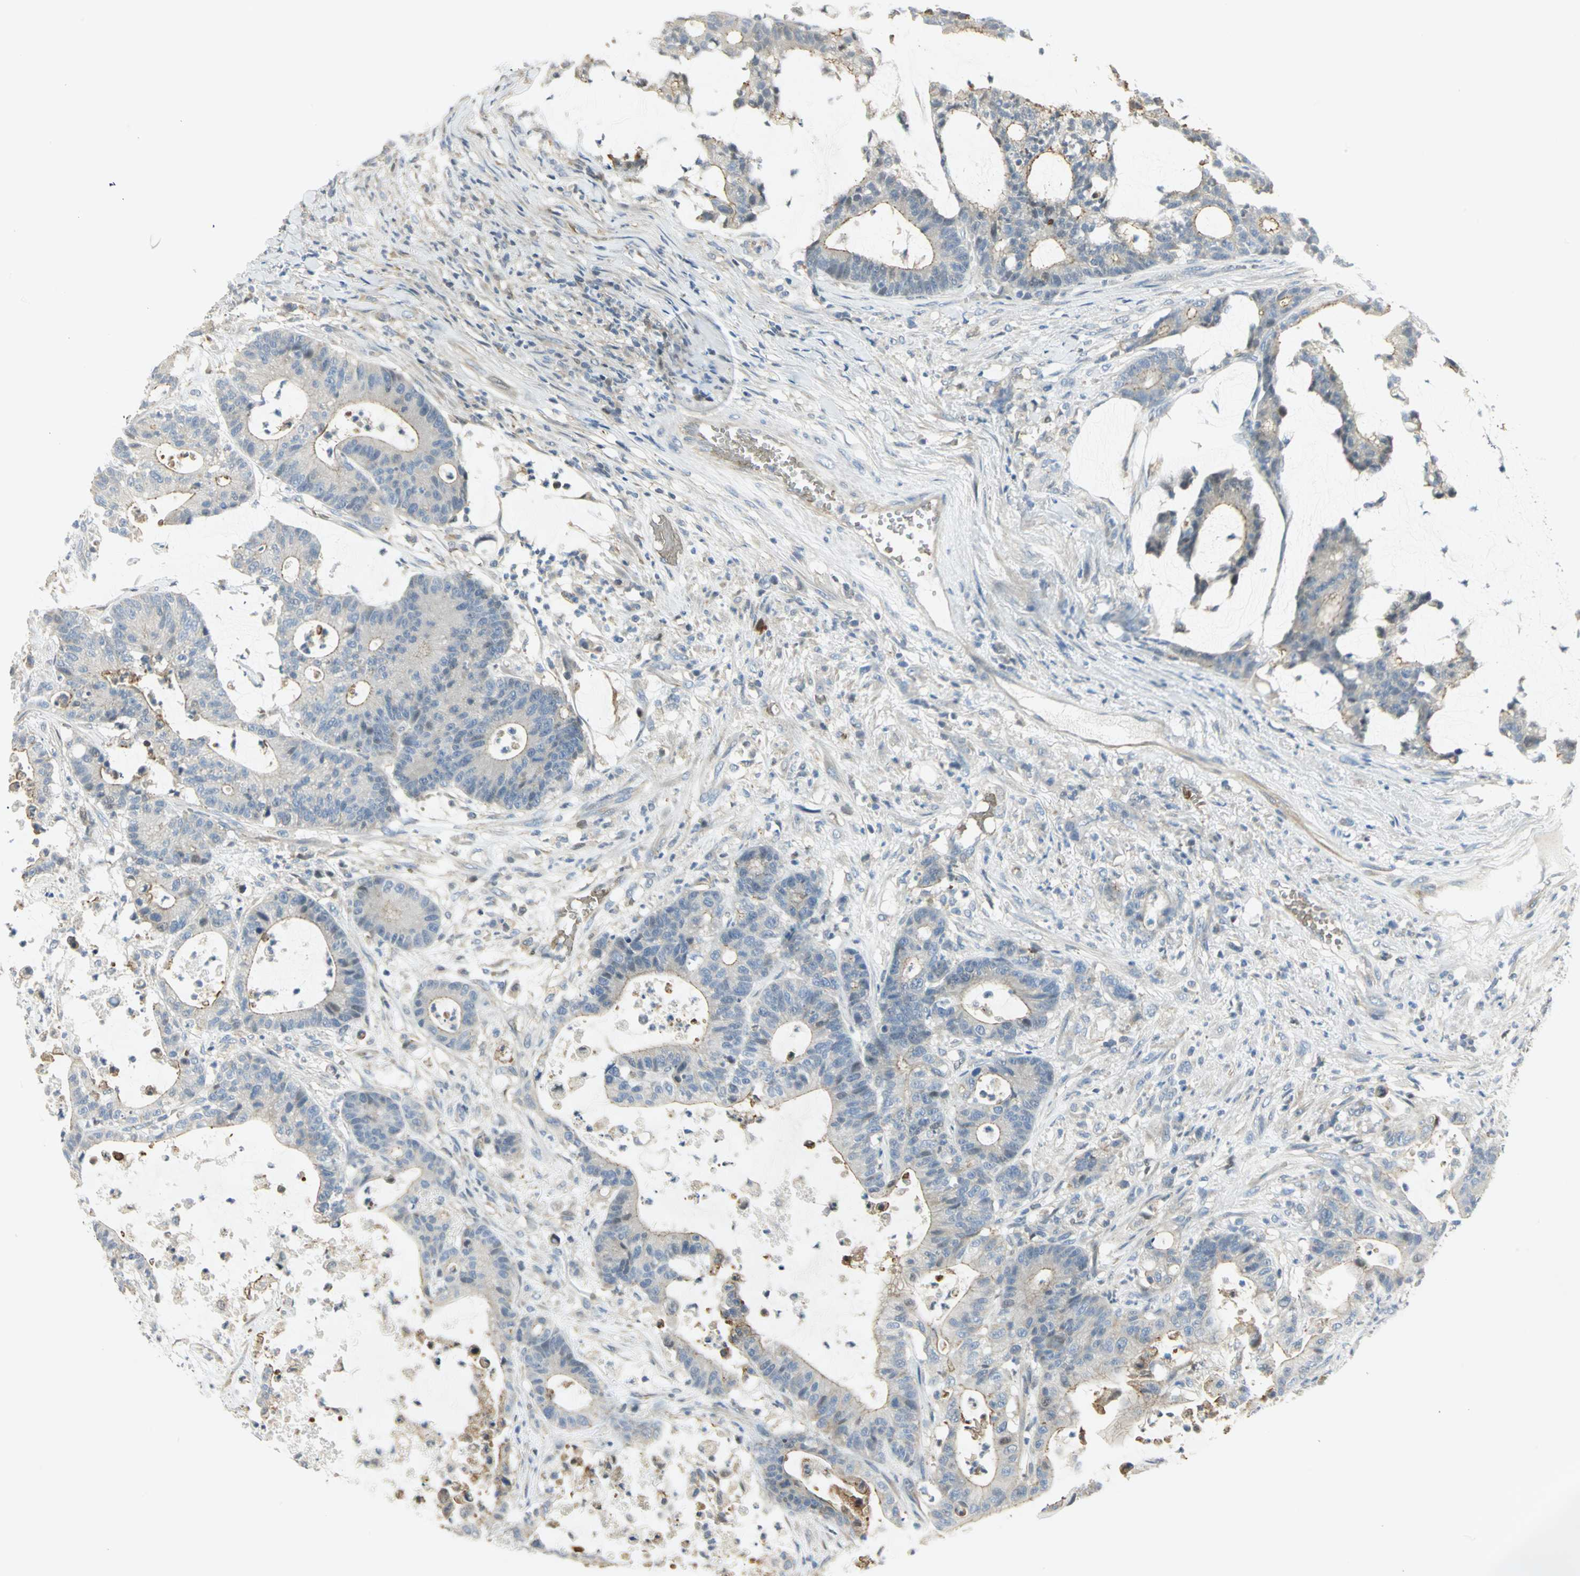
{"staining": {"intensity": "moderate", "quantity": ">75%", "location": "cytoplasmic/membranous"}, "tissue": "colorectal cancer", "cell_type": "Tumor cells", "image_type": "cancer", "snomed": [{"axis": "morphology", "description": "Adenocarcinoma, NOS"}, {"axis": "topography", "description": "Colon"}], "caption": "Tumor cells exhibit medium levels of moderate cytoplasmic/membranous expression in about >75% of cells in colorectal cancer. (IHC, brightfield microscopy, high magnification).", "gene": "ANK1", "patient": {"sex": "female", "age": 84}}